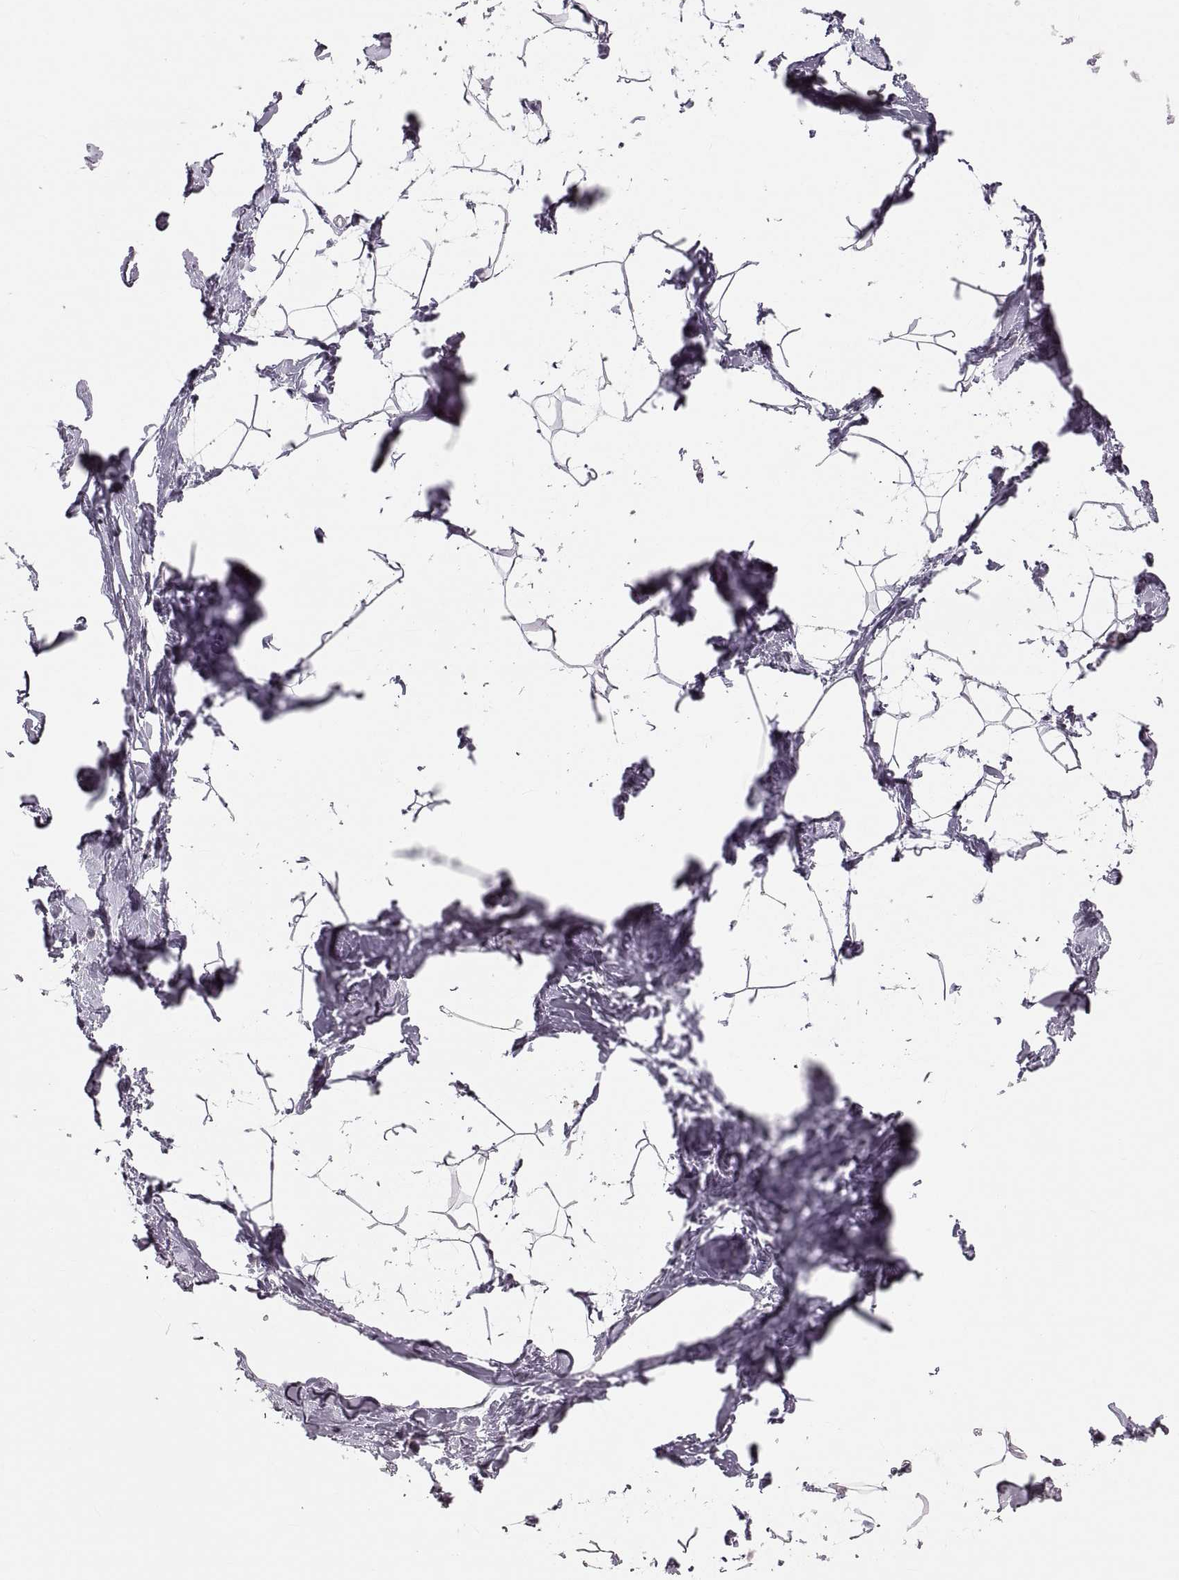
{"staining": {"intensity": "negative", "quantity": "none", "location": "none"}, "tissue": "breast", "cell_type": "Adipocytes", "image_type": "normal", "snomed": [{"axis": "morphology", "description": "Normal tissue, NOS"}, {"axis": "topography", "description": "Breast"}], "caption": "DAB (3,3'-diaminobenzidine) immunohistochemical staining of normal breast shows no significant staining in adipocytes. (DAB (3,3'-diaminobenzidine) immunohistochemistry (IHC) with hematoxylin counter stain).", "gene": "RUNDC3A", "patient": {"sex": "female", "age": 32}}